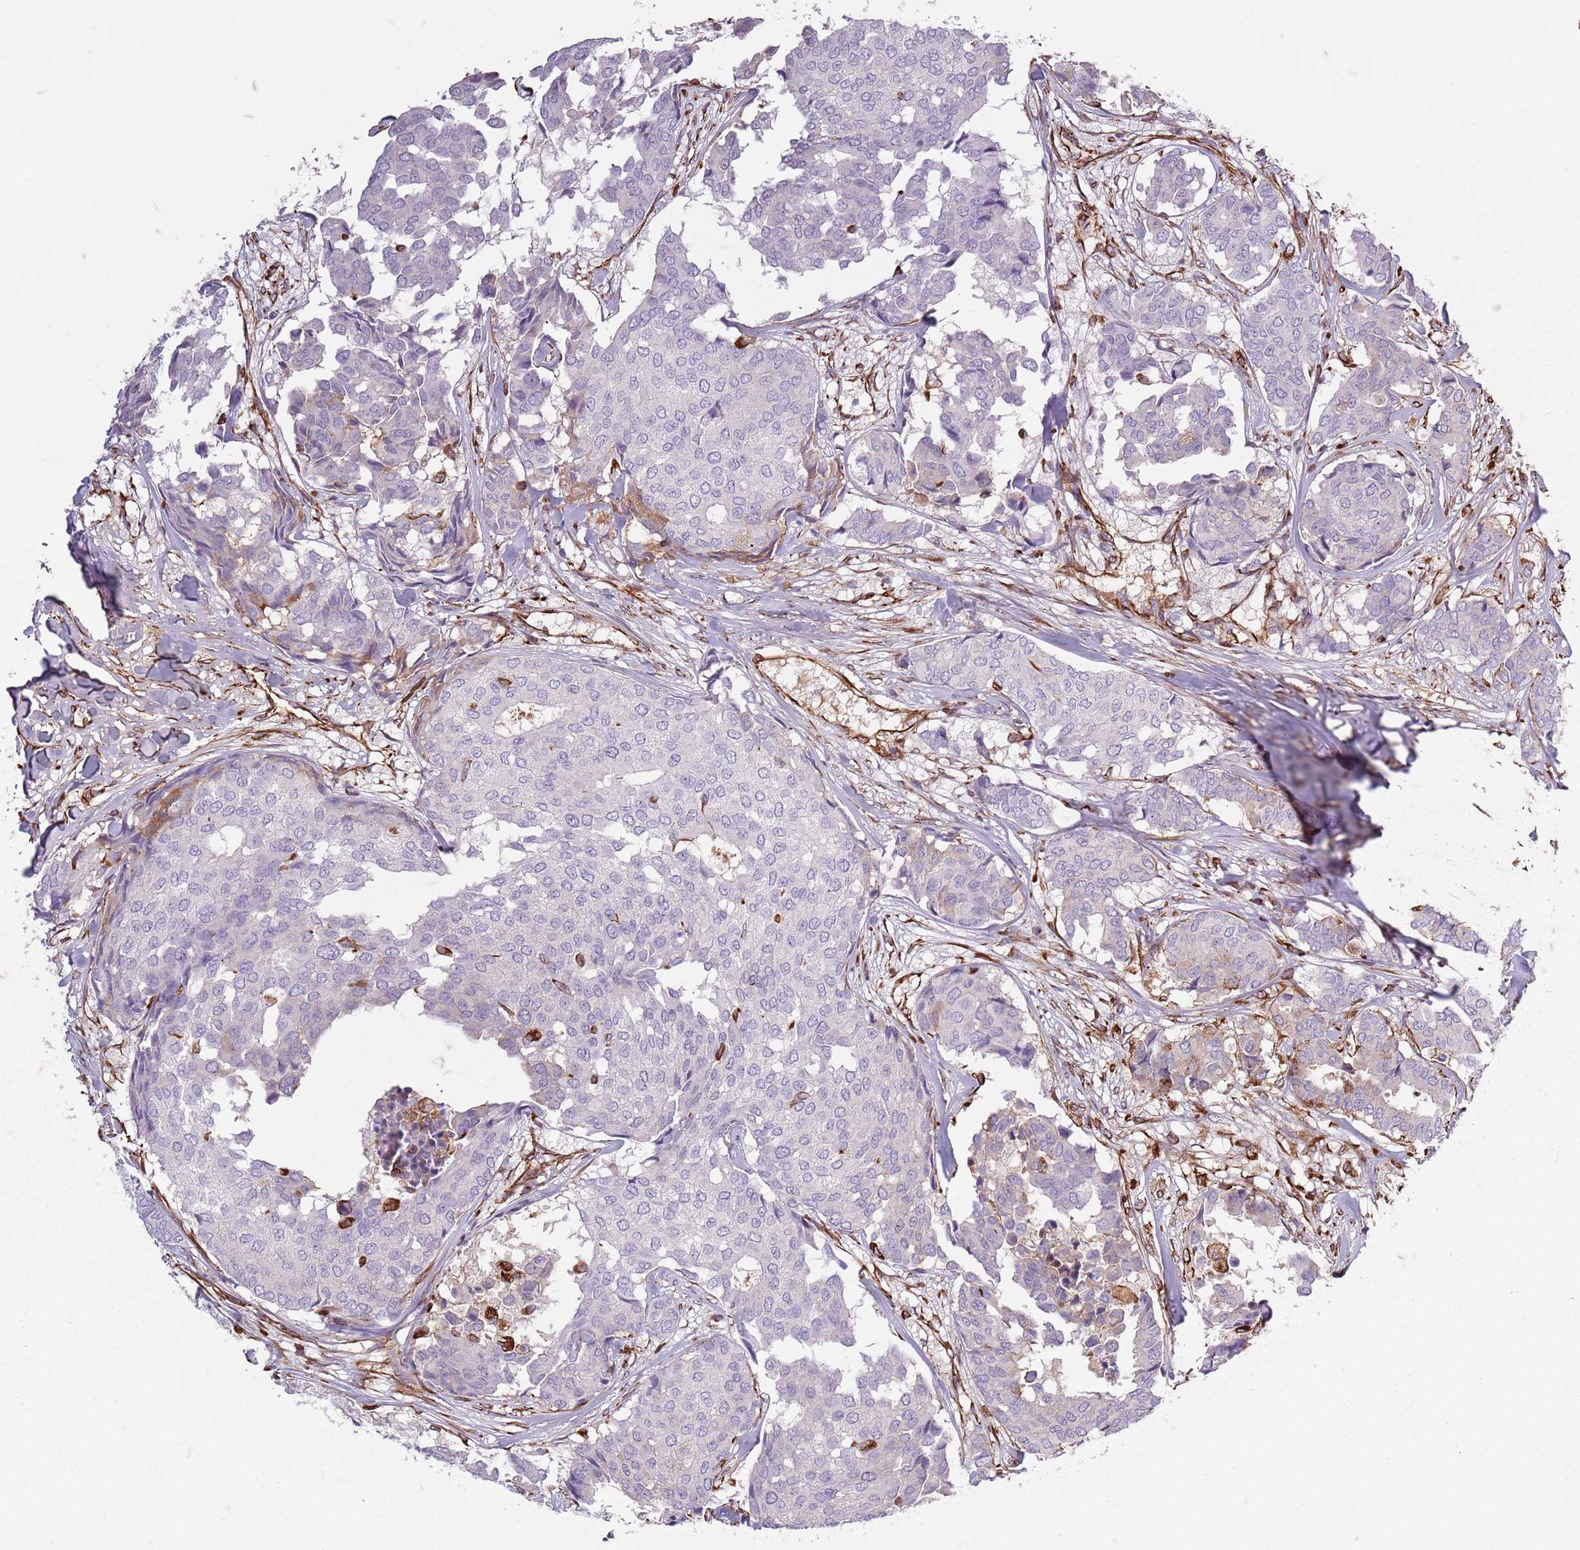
{"staining": {"intensity": "negative", "quantity": "none", "location": "none"}, "tissue": "breast cancer", "cell_type": "Tumor cells", "image_type": "cancer", "snomed": [{"axis": "morphology", "description": "Duct carcinoma"}, {"axis": "topography", "description": "Breast"}], "caption": "A high-resolution histopathology image shows immunohistochemistry (IHC) staining of infiltrating ductal carcinoma (breast), which reveals no significant staining in tumor cells.", "gene": "TAS2R38", "patient": {"sex": "female", "age": 75}}